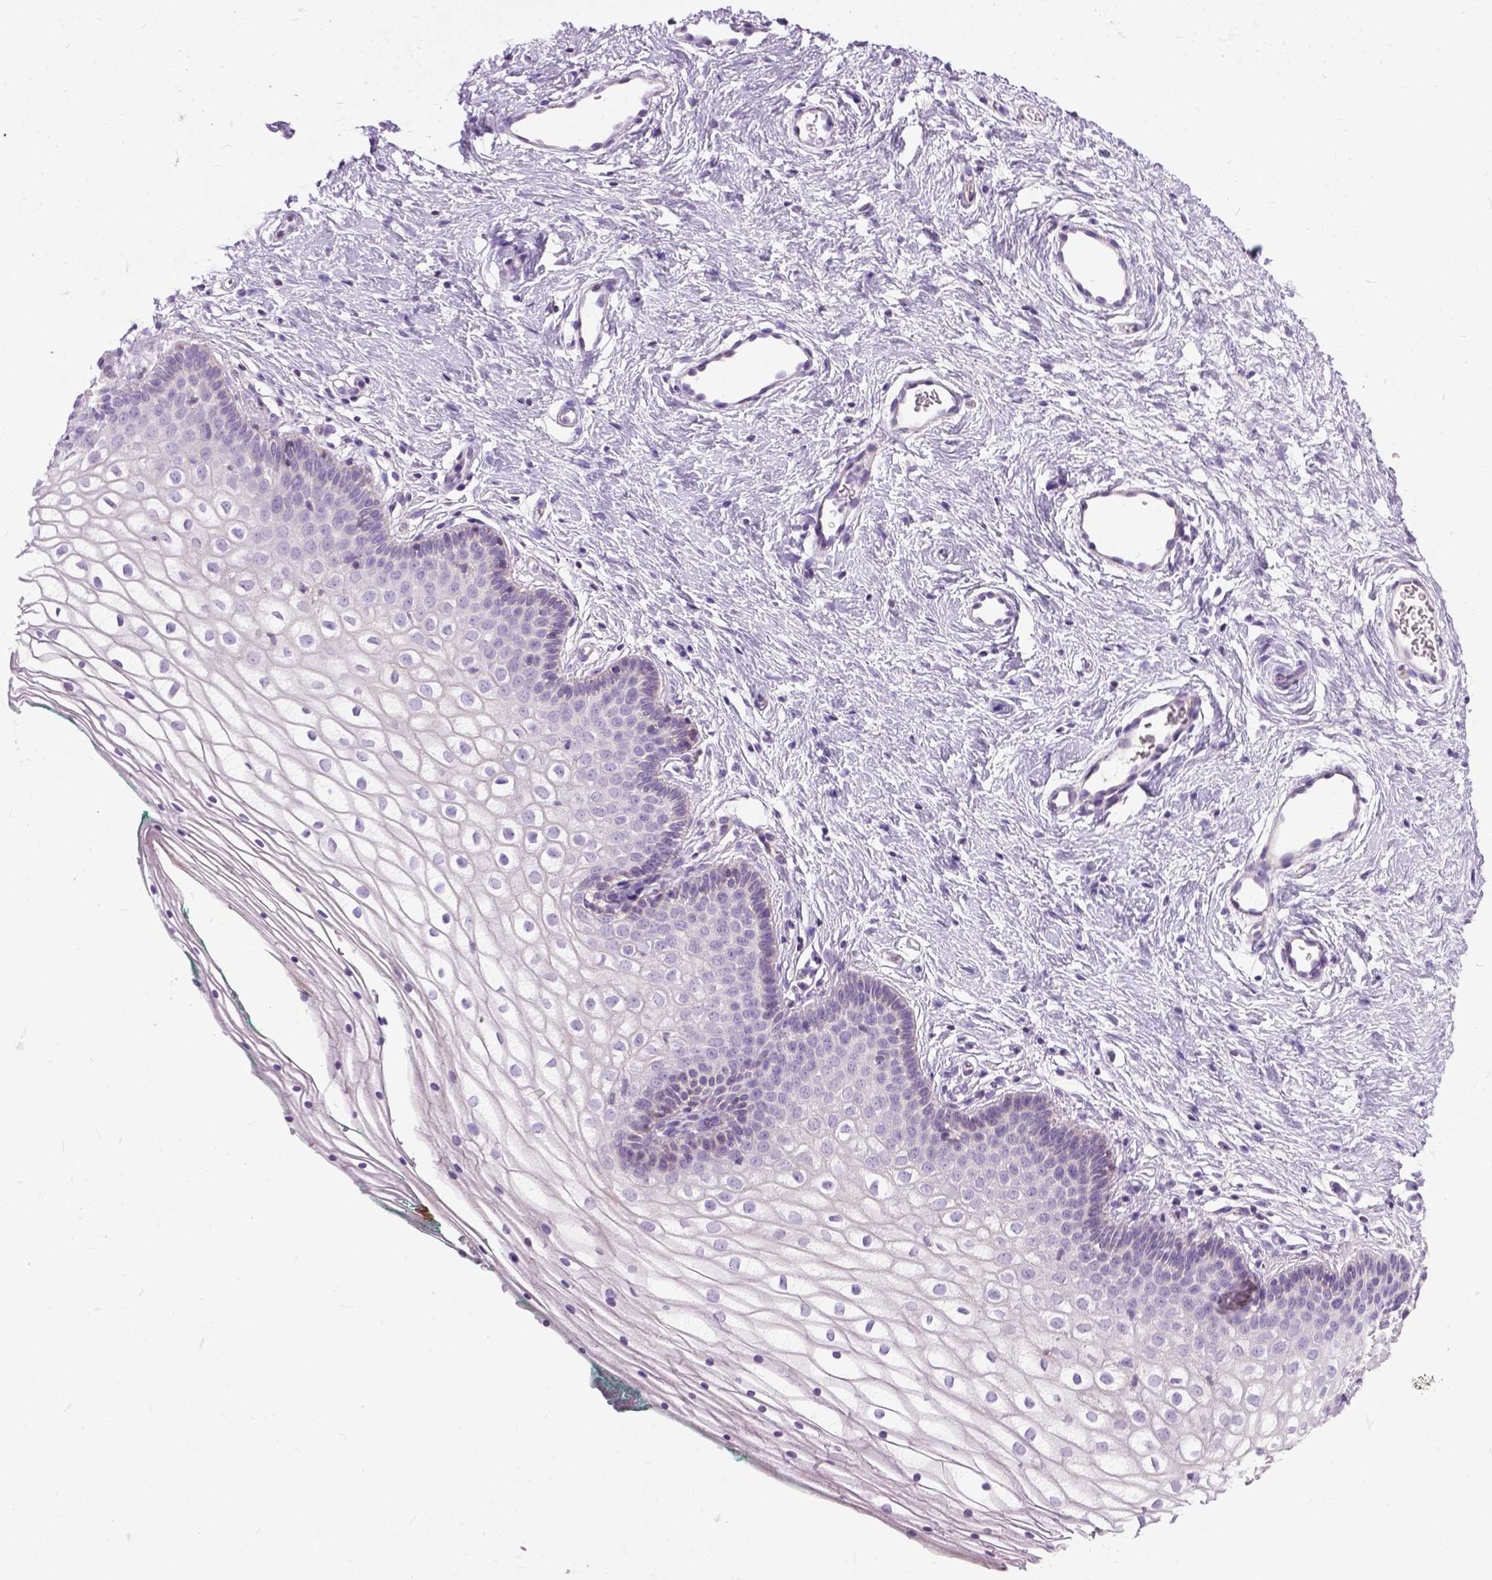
{"staining": {"intensity": "negative", "quantity": "none", "location": "none"}, "tissue": "vagina", "cell_type": "Squamous epithelial cells", "image_type": "normal", "snomed": [{"axis": "morphology", "description": "Normal tissue, NOS"}, {"axis": "topography", "description": "Vagina"}], "caption": "An immunohistochemistry photomicrograph of normal vagina is shown. There is no staining in squamous epithelial cells of vagina.", "gene": "JAK3", "patient": {"sex": "female", "age": 36}}